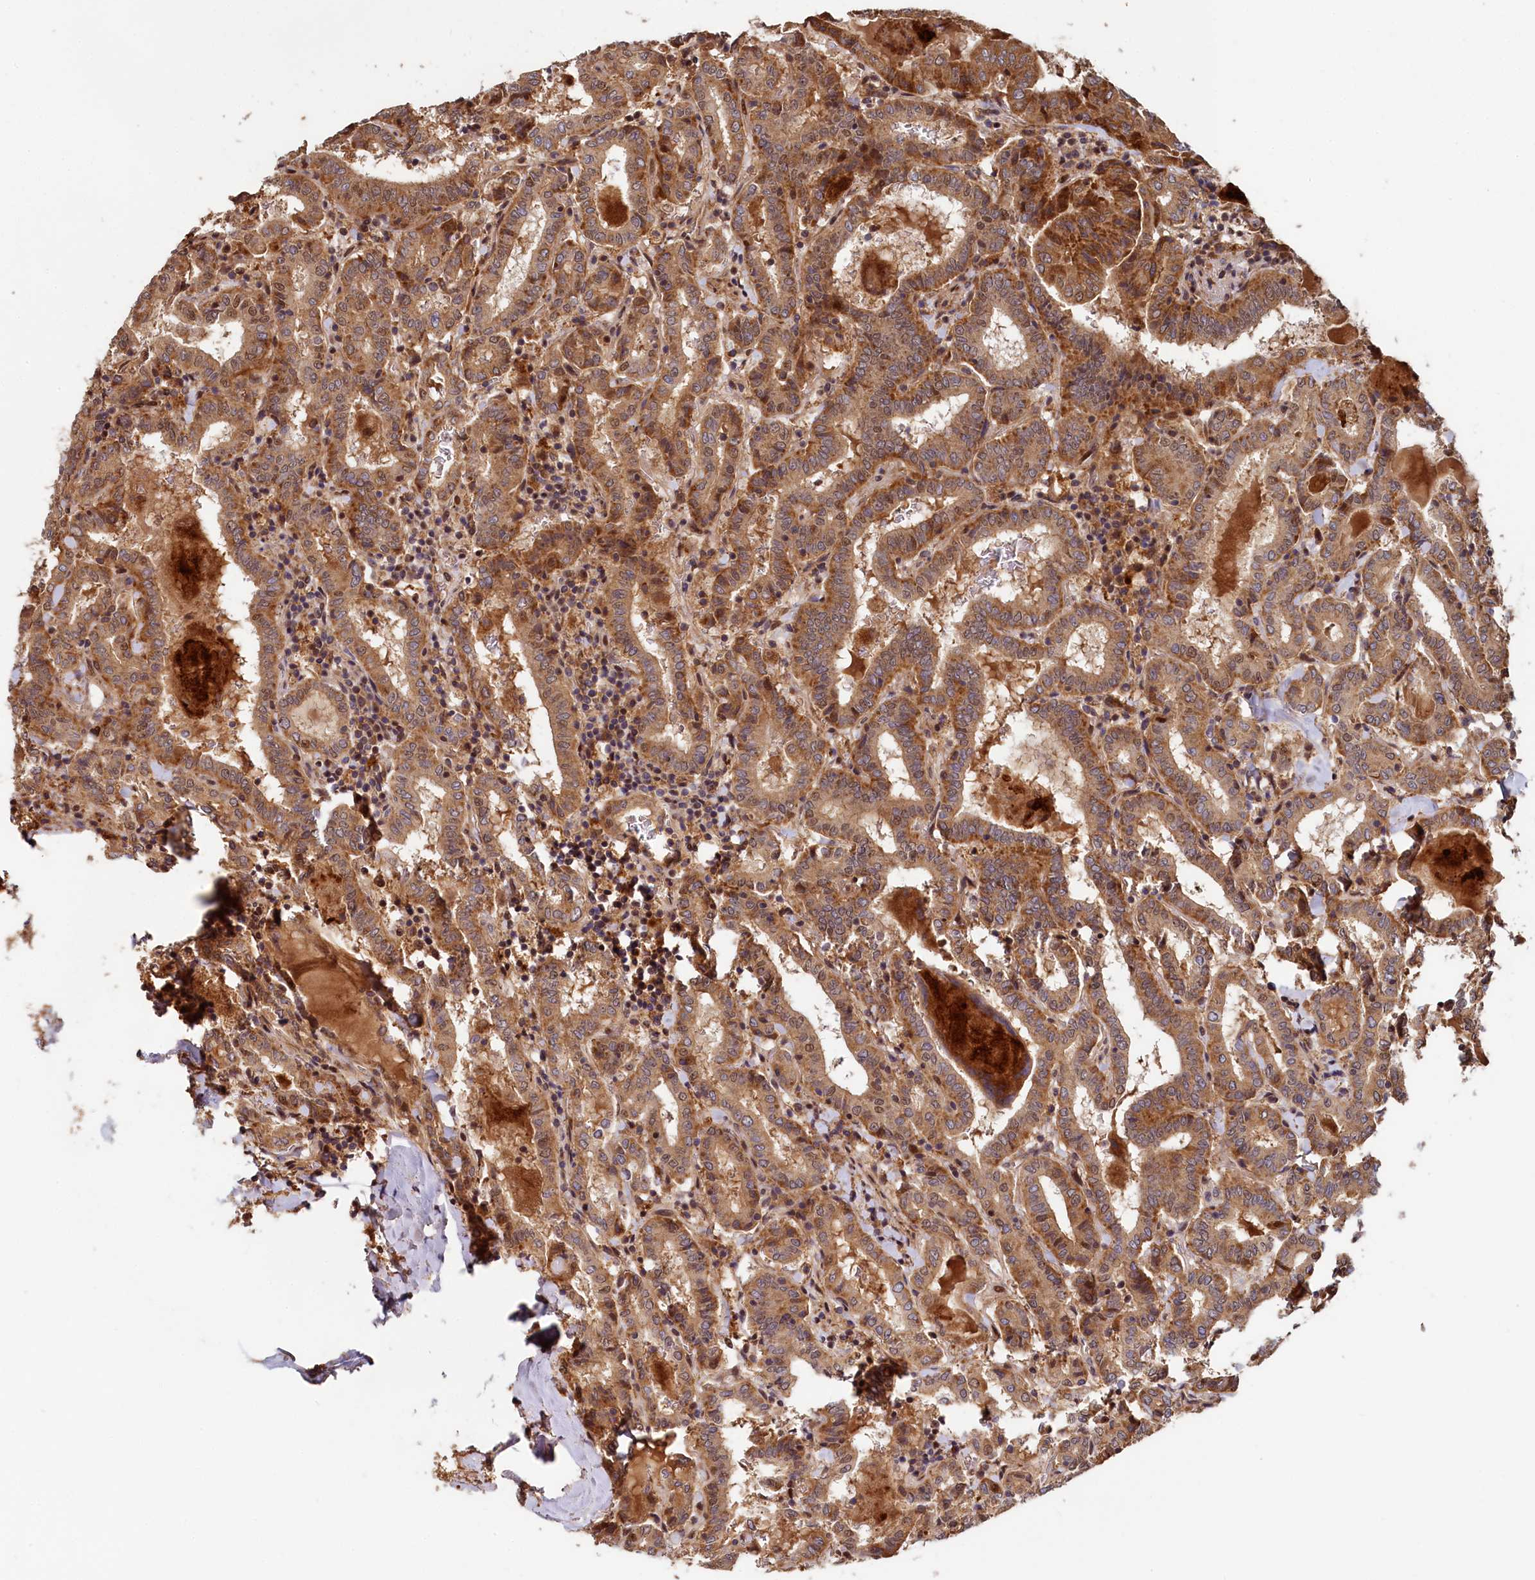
{"staining": {"intensity": "moderate", "quantity": ">75%", "location": "cytoplasmic/membranous,nuclear"}, "tissue": "thyroid cancer", "cell_type": "Tumor cells", "image_type": "cancer", "snomed": [{"axis": "morphology", "description": "Papillary adenocarcinoma, NOS"}, {"axis": "topography", "description": "Thyroid gland"}], "caption": "Protein staining demonstrates moderate cytoplasmic/membranous and nuclear staining in about >75% of tumor cells in thyroid cancer (papillary adenocarcinoma).", "gene": "TRIM23", "patient": {"sex": "female", "age": 72}}